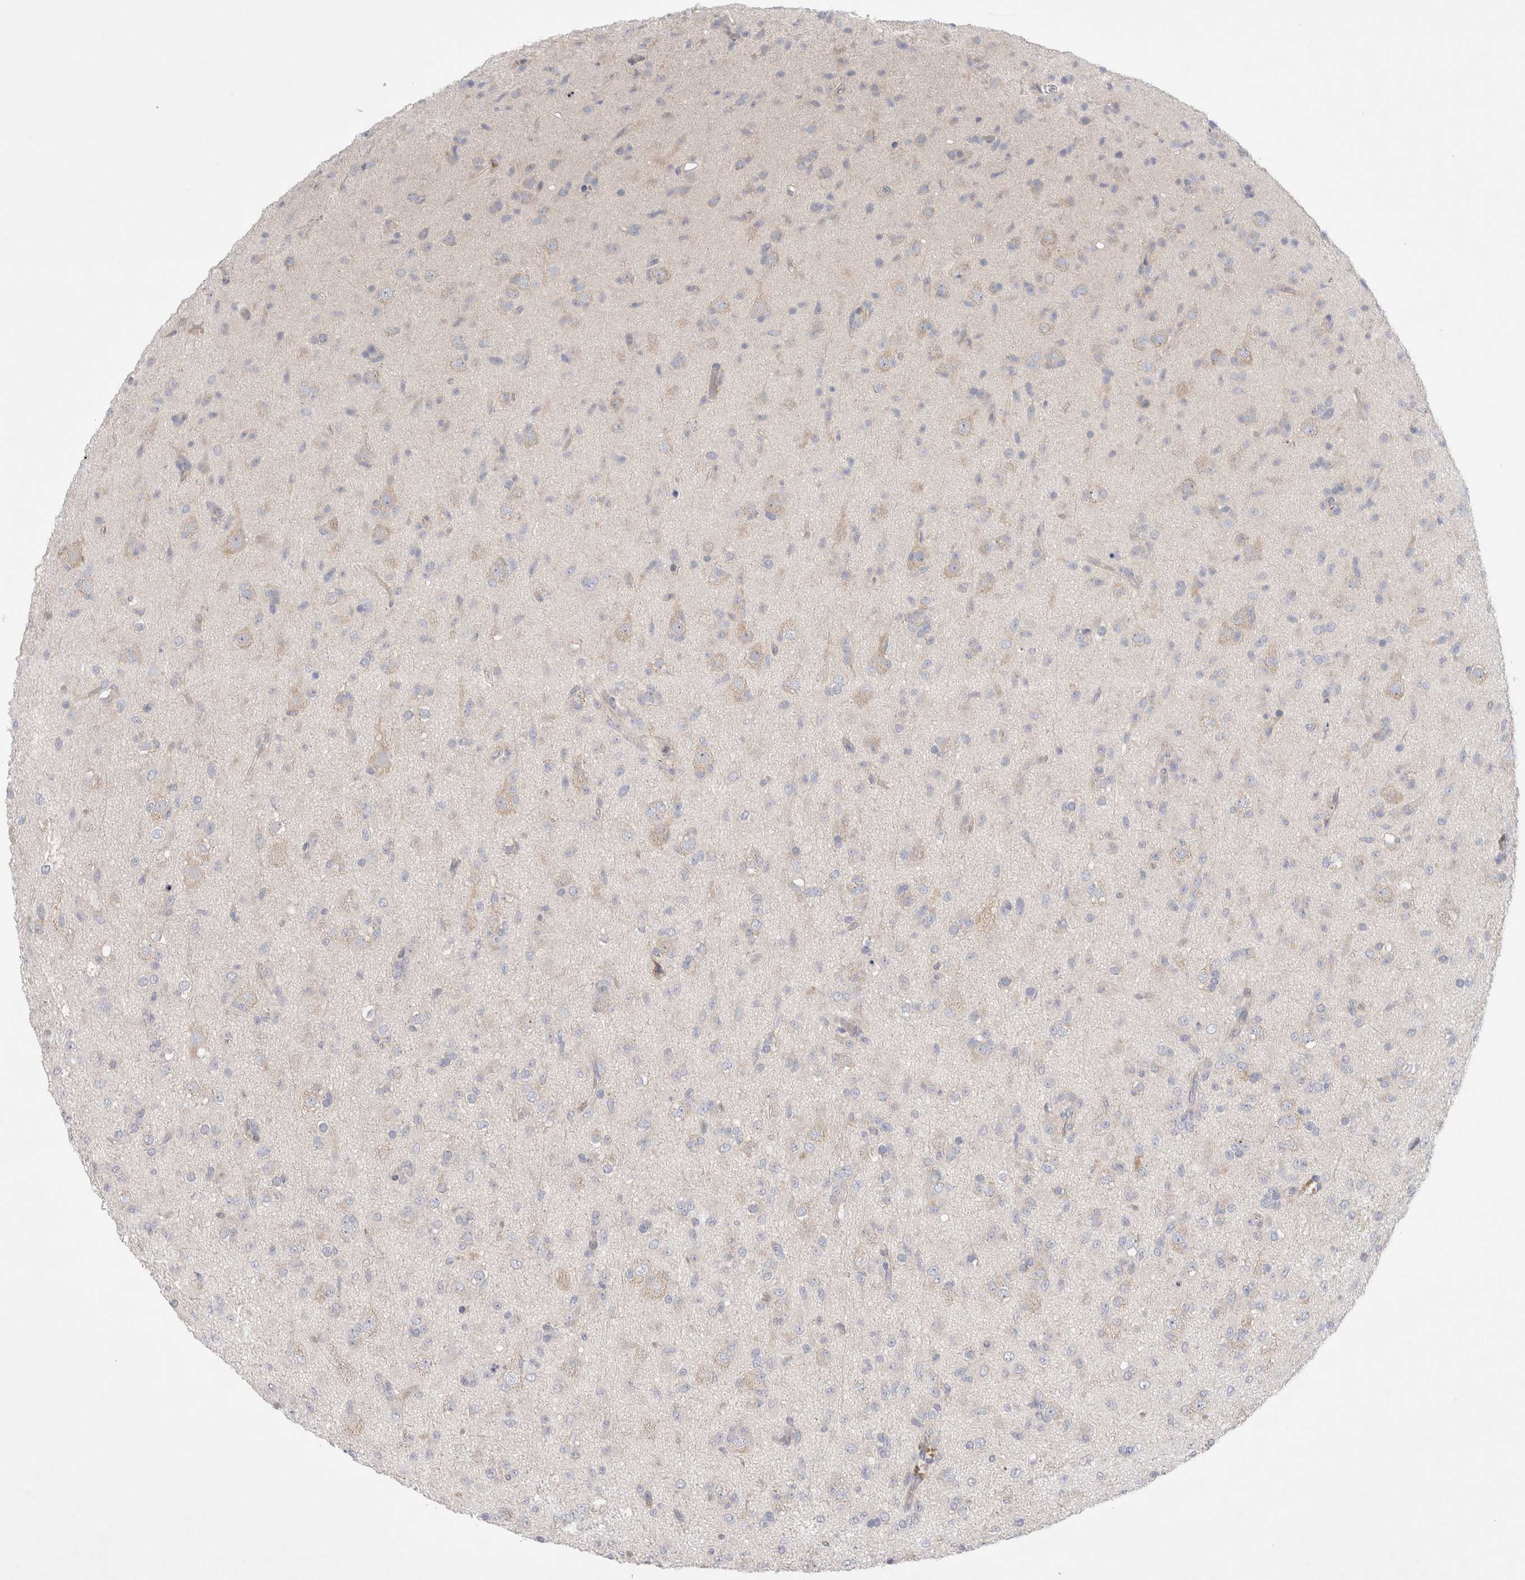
{"staining": {"intensity": "weak", "quantity": "<25%", "location": "cytoplasmic/membranous"}, "tissue": "glioma", "cell_type": "Tumor cells", "image_type": "cancer", "snomed": [{"axis": "morphology", "description": "Glioma, malignant, Low grade"}, {"axis": "topography", "description": "Brain"}], "caption": "Tumor cells show no significant expression in malignant glioma (low-grade). Brightfield microscopy of immunohistochemistry (IHC) stained with DAB (brown) and hematoxylin (blue), captured at high magnification.", "gene": "RBM12B", "patient": {"sex": "male", "age": 65}}